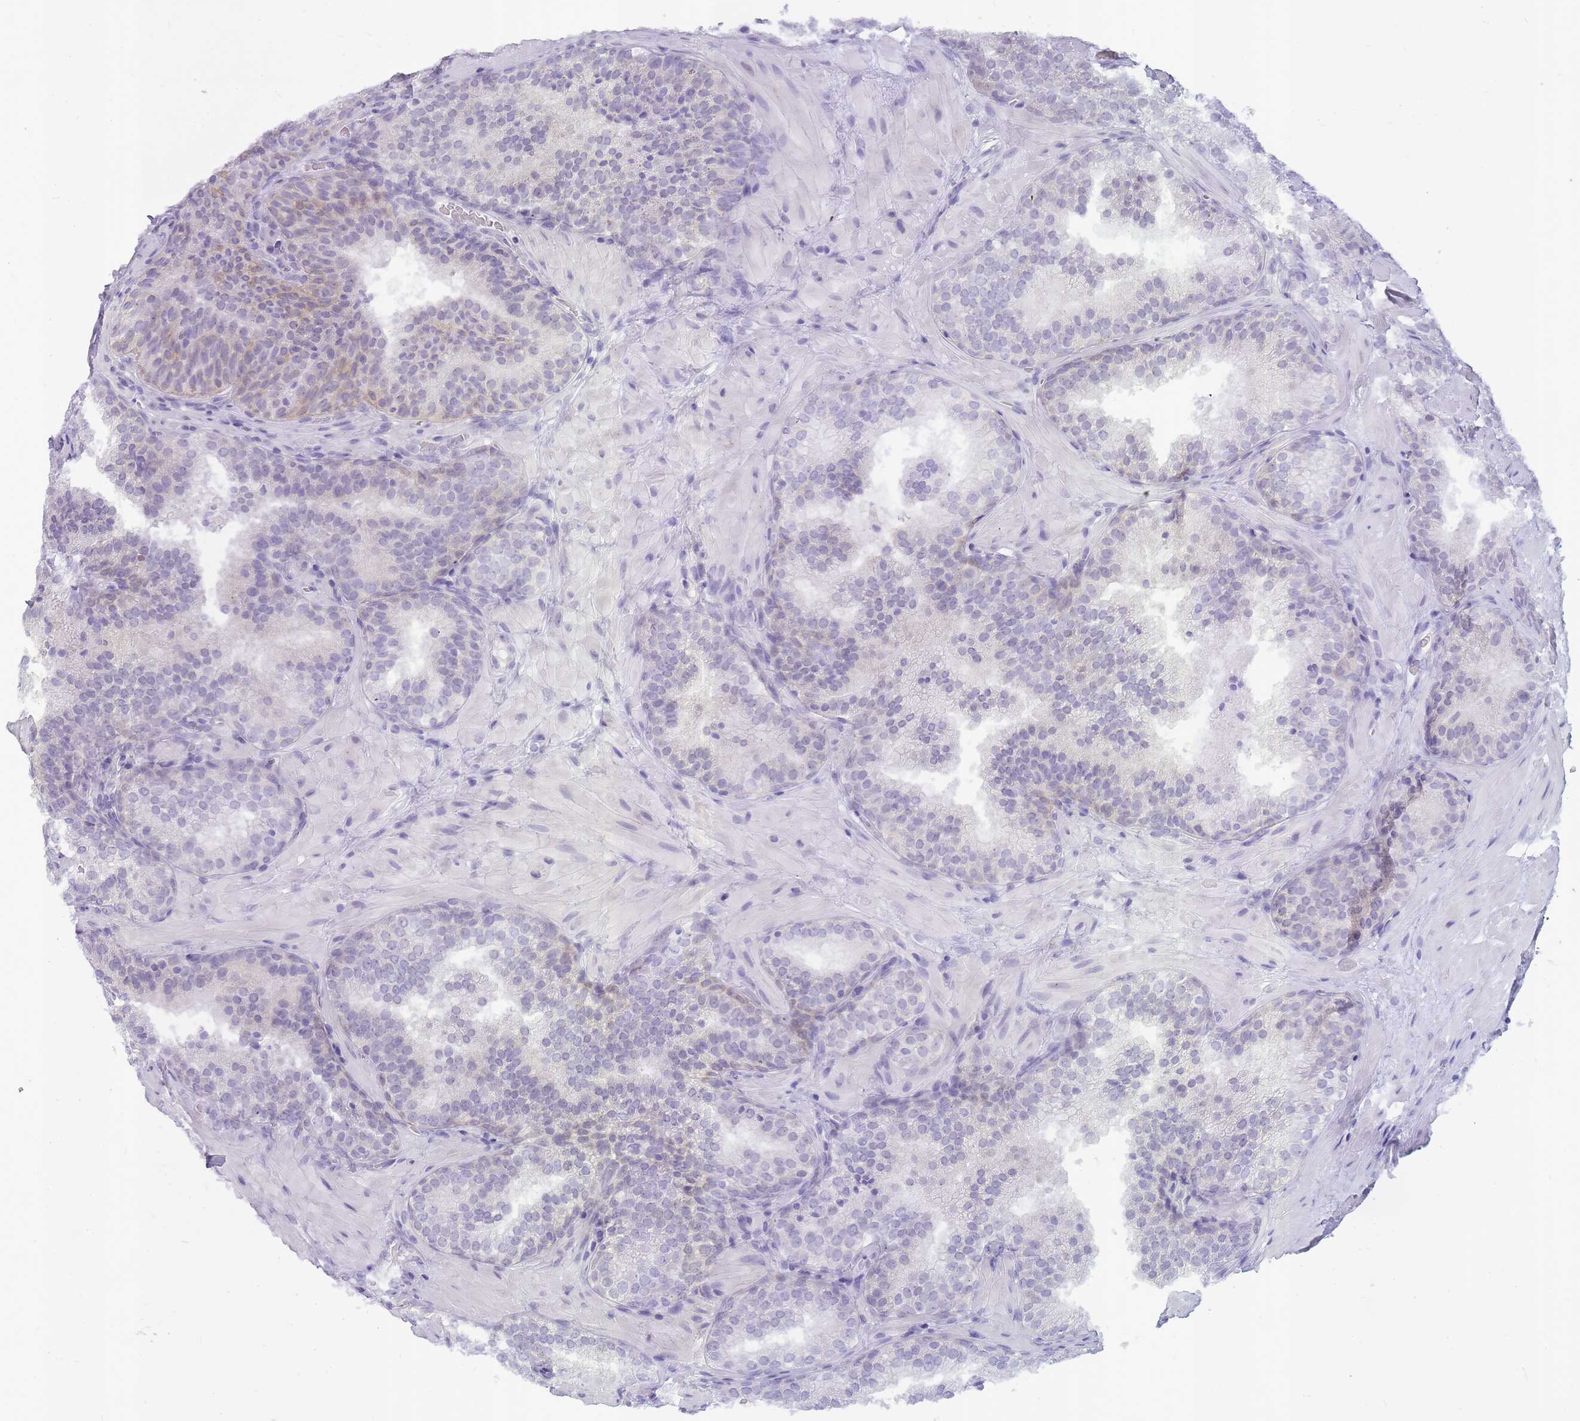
{"staining": {"intensity": "negative", "quantity": "none", "location": "none"}, "tissue": "prostate cancer", "cell_type": "Tumor cells", "image_type": "cancer", "snomed": [{"axis": "morphology", "description": "Adenocarcinoma, High grade"}, {"axis": "topography", "description": "Prostate"}], "caption": "The histopathology image reveals no staining of tumor cells in prostate adenocarcinoma (high-grade).", "gene": "INS", "patient": {"sex": "male", "age": 56}}